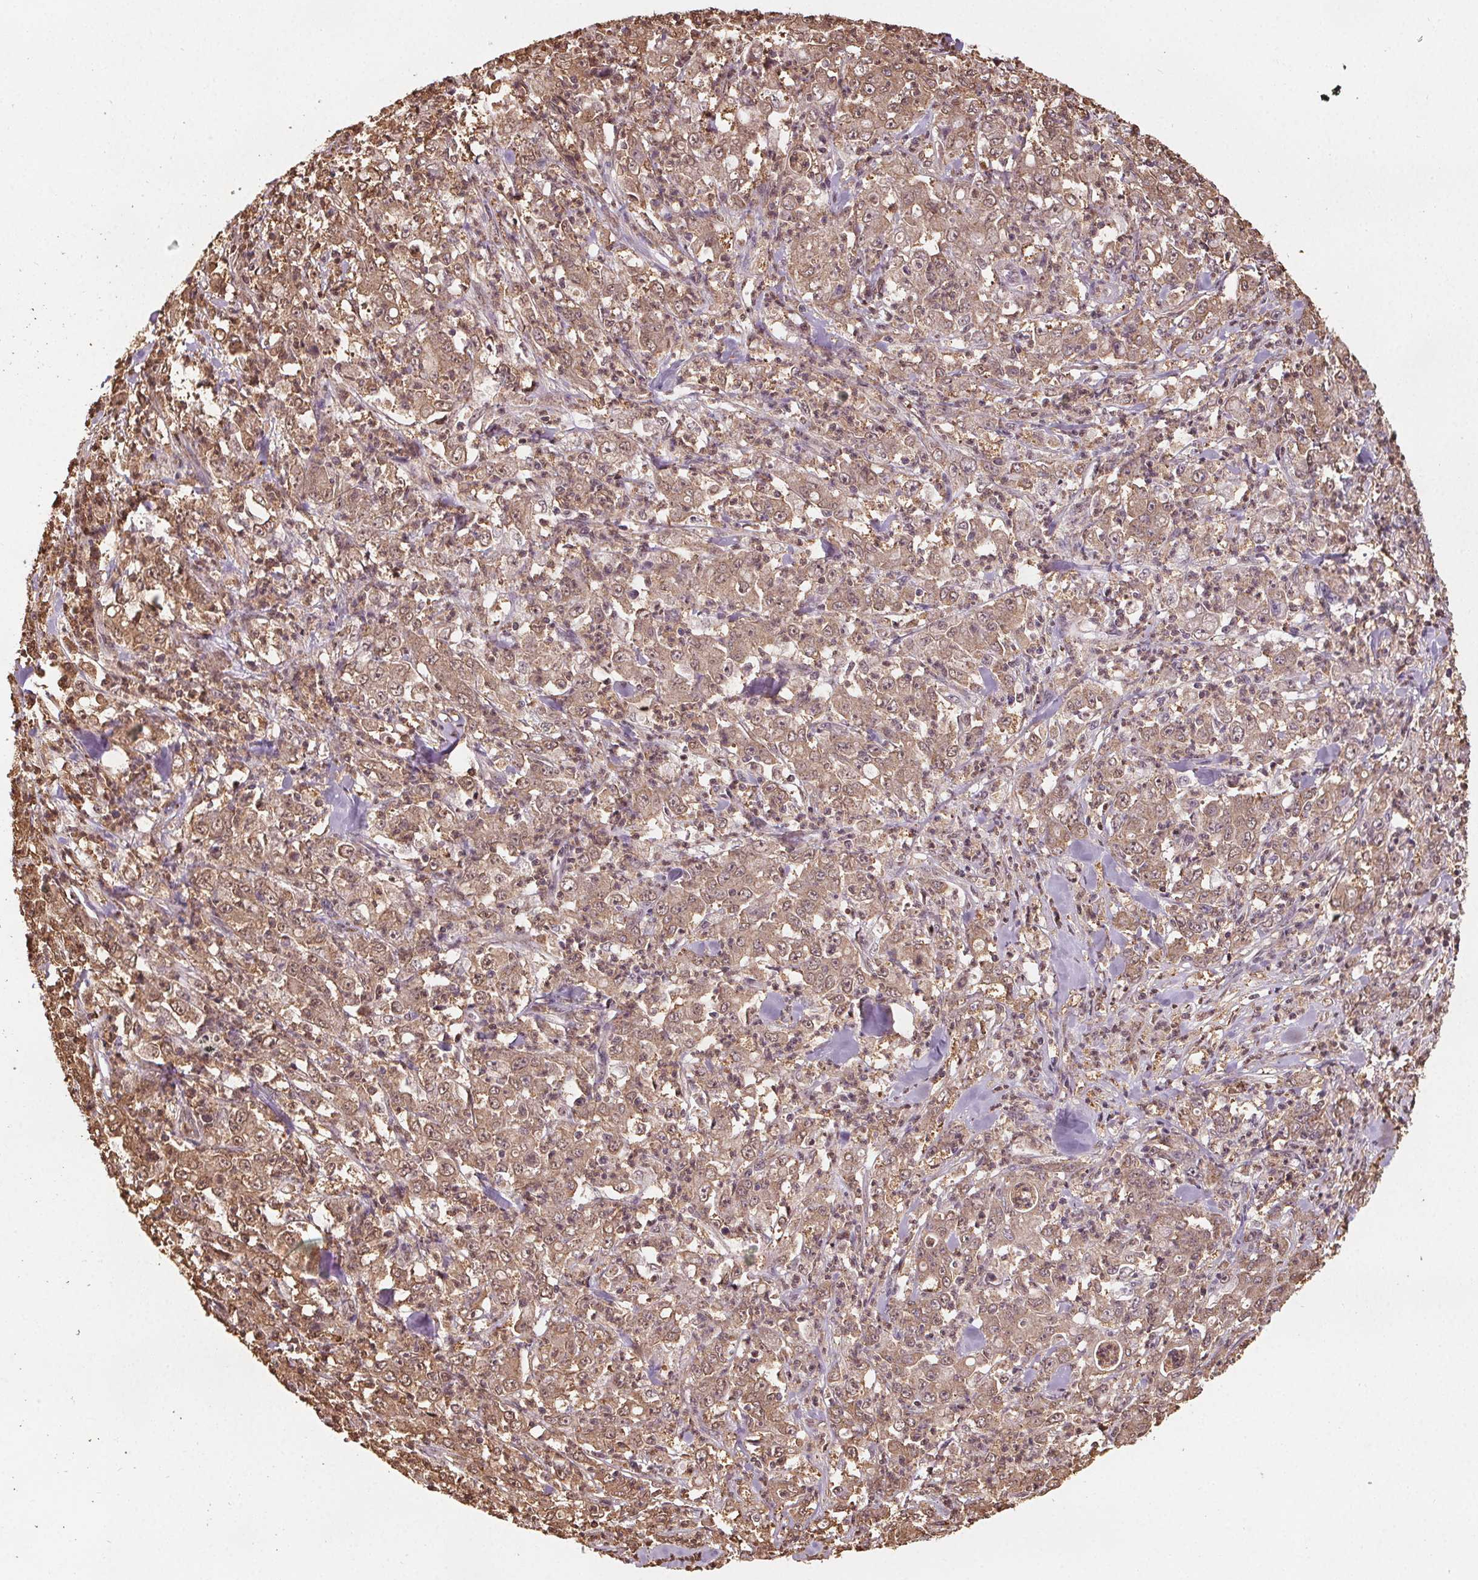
{"staining": {"intensity": "moderate", "quantity": ">75%", "location": "cytoplasmic/membranous,nuclear"}, "tissue": "stomach cancer", "cell_type": "Tumor cells", "image_type": "cancer", "snomed": [{"axis": "morphology", "description": "Adenocarcinoma, NOS"}, {"axis": "topography", "description": "Stomach, lower"}], "caption": "Stomach cancer (adenocarcinoma) stained for a protein (brown) displays moderate cytoplasmic/membranous and nuclear positive expression in approximately >75% of tumor cells.", "gene": "ENO1", "patient": {"sex": "female", "age": 71}}